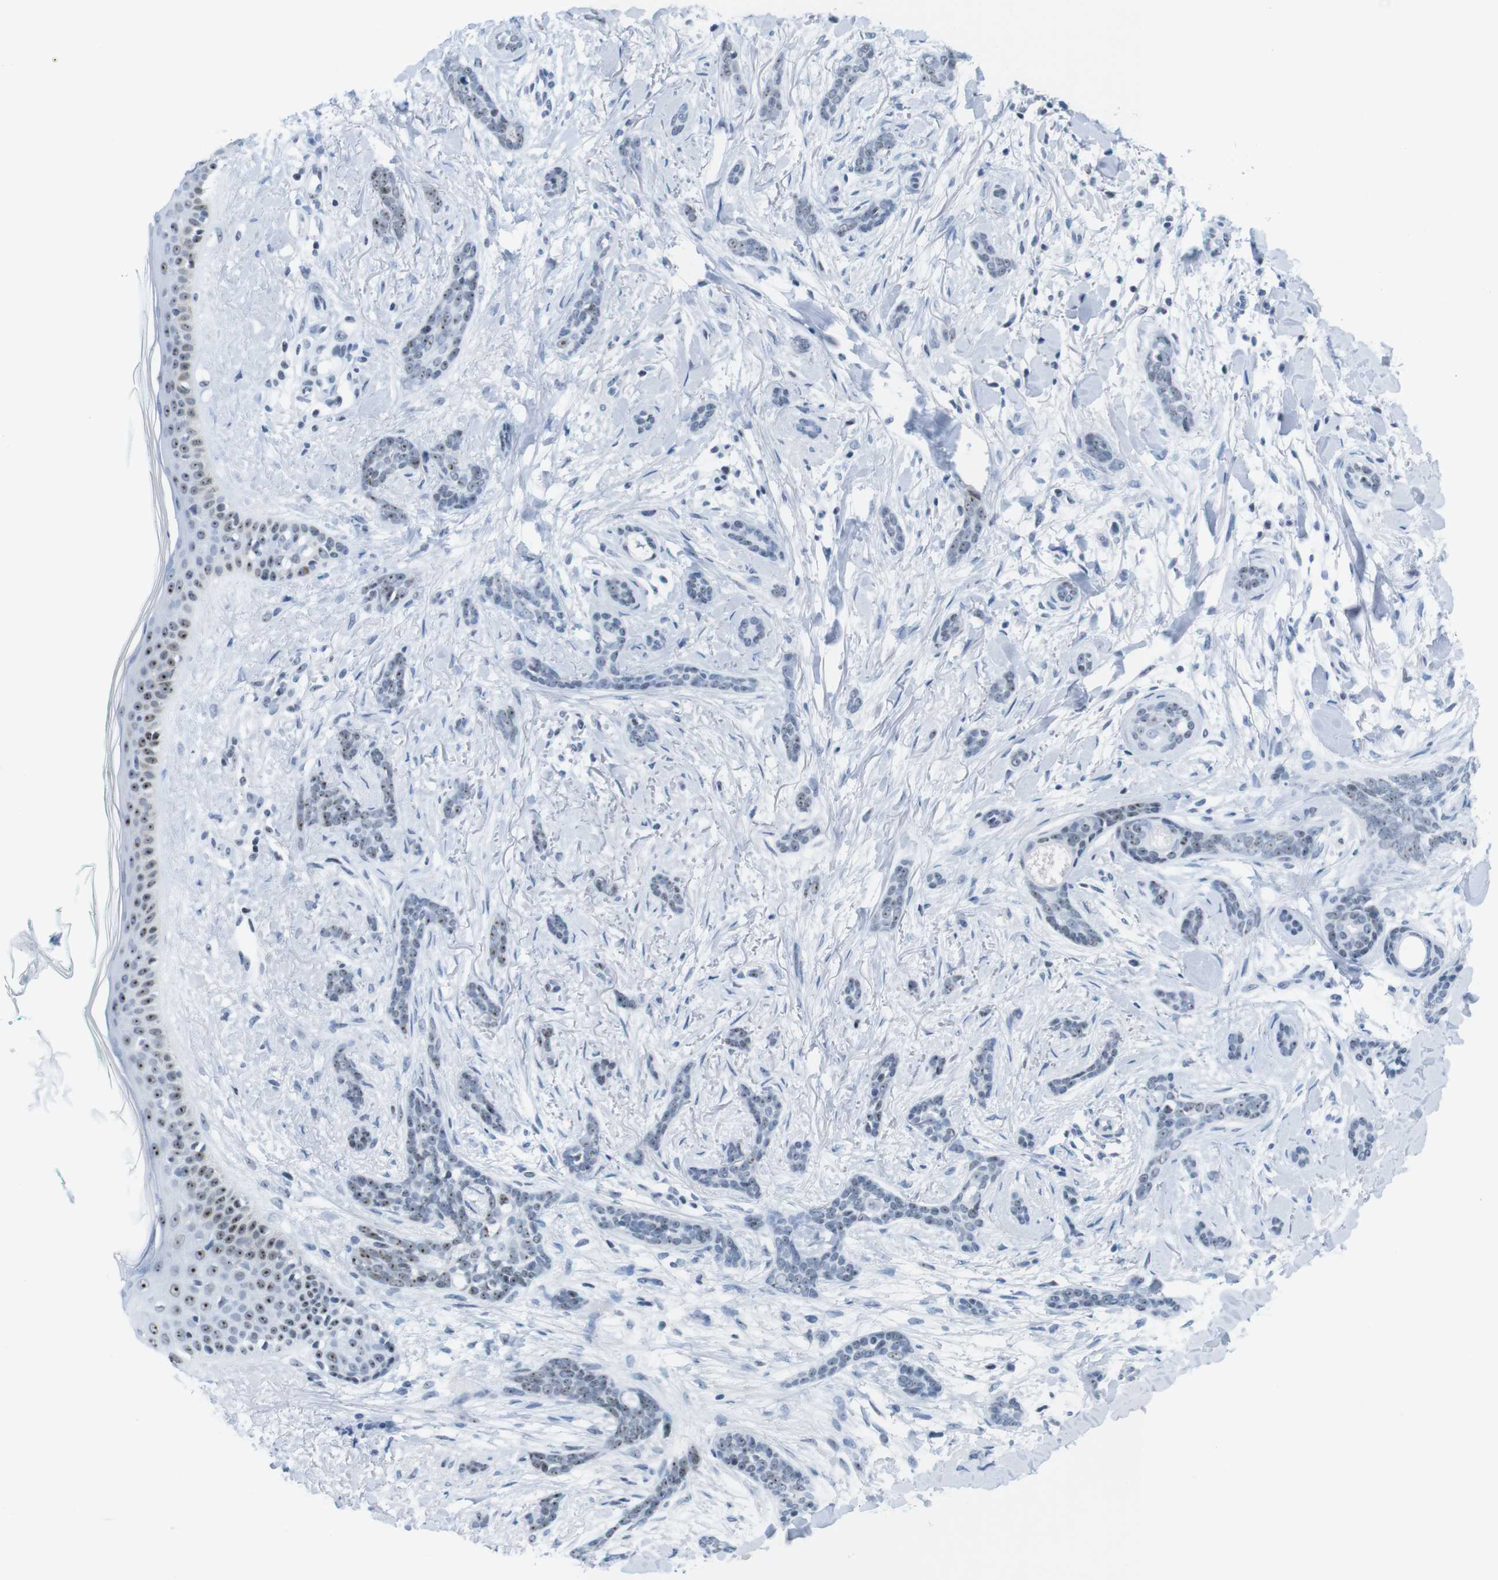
{"staining": {"intensity": "weak", "quantity": "25%-75%", "location": "nuclear"}, "tissue": "skin cancer", "cell_type": "Tumor cells", "image_type": "cancer", "snomed": [{"axis": "morphology", "description": "Basal cell carcinoma"}, {"axis": "morphology", "description": "Adnexal tumor, benign"}, {"axis": "topography", "description": "Skin"}], "caption": "Weak nuclear protein staining is identified in approximately 25%-75% of tumor cells in basal cell carcinoma (skin).", "gene": "NIFK", "patient": {"sex": "female", "age": 42}}